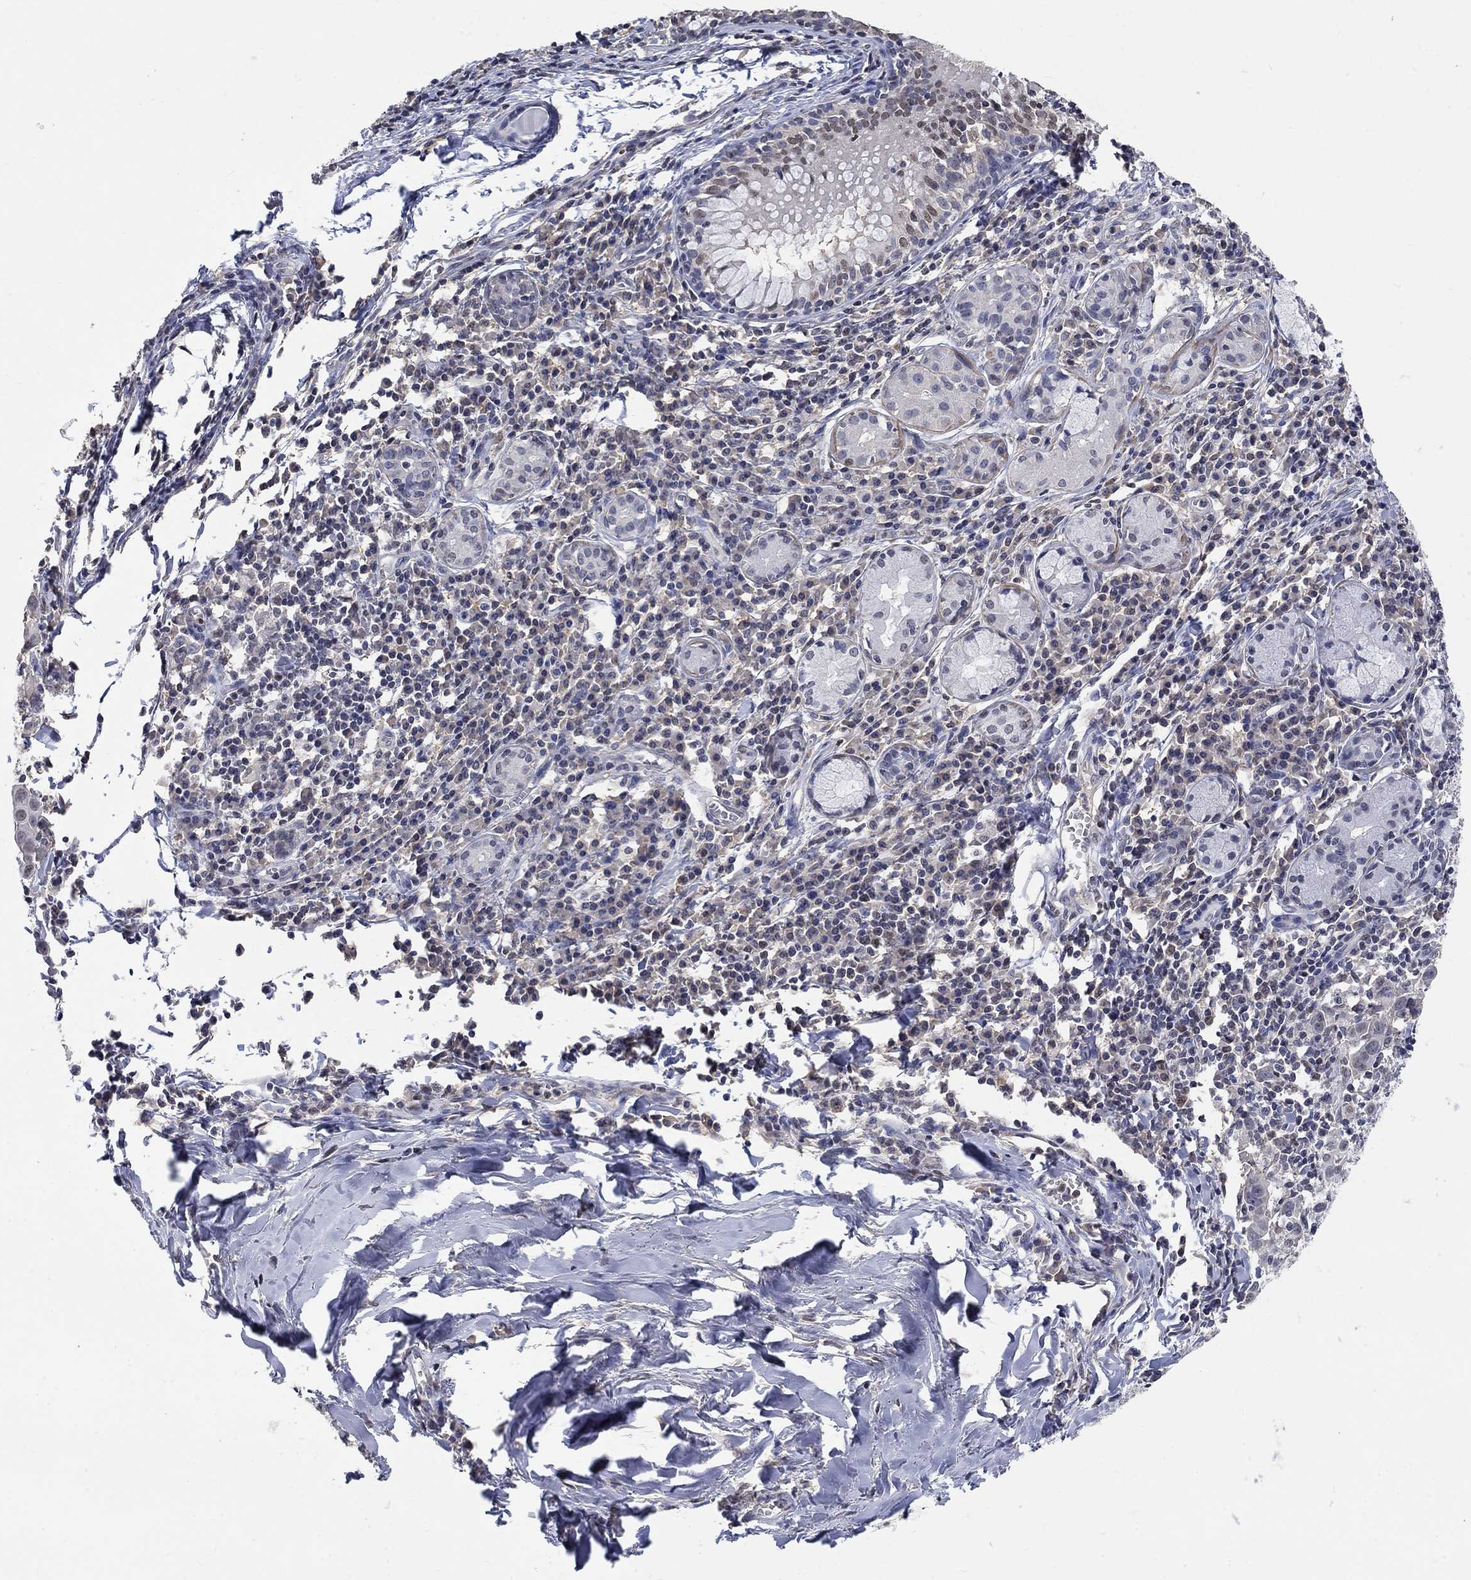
{"staining": {"intensity": "negative", "quantity": "none", "location": "none"}, "tissue": "lung cancer", "cell_type": "Tumor cells", "image_type": "cancer", "snomed": [{"axis": "morphology", "description": "Squamous cell carcinoma, NOS"}, {"axis": "topography", "description": "Lung"}], "caption": "Immunohistochemistry photomicrograph of human lung squamous cell carcinoma stained for a protein (brown), which exhibits no staining in tumor cells.", "gene": "ZBTB18", "patient": {"sex": "male", "age": 57}}